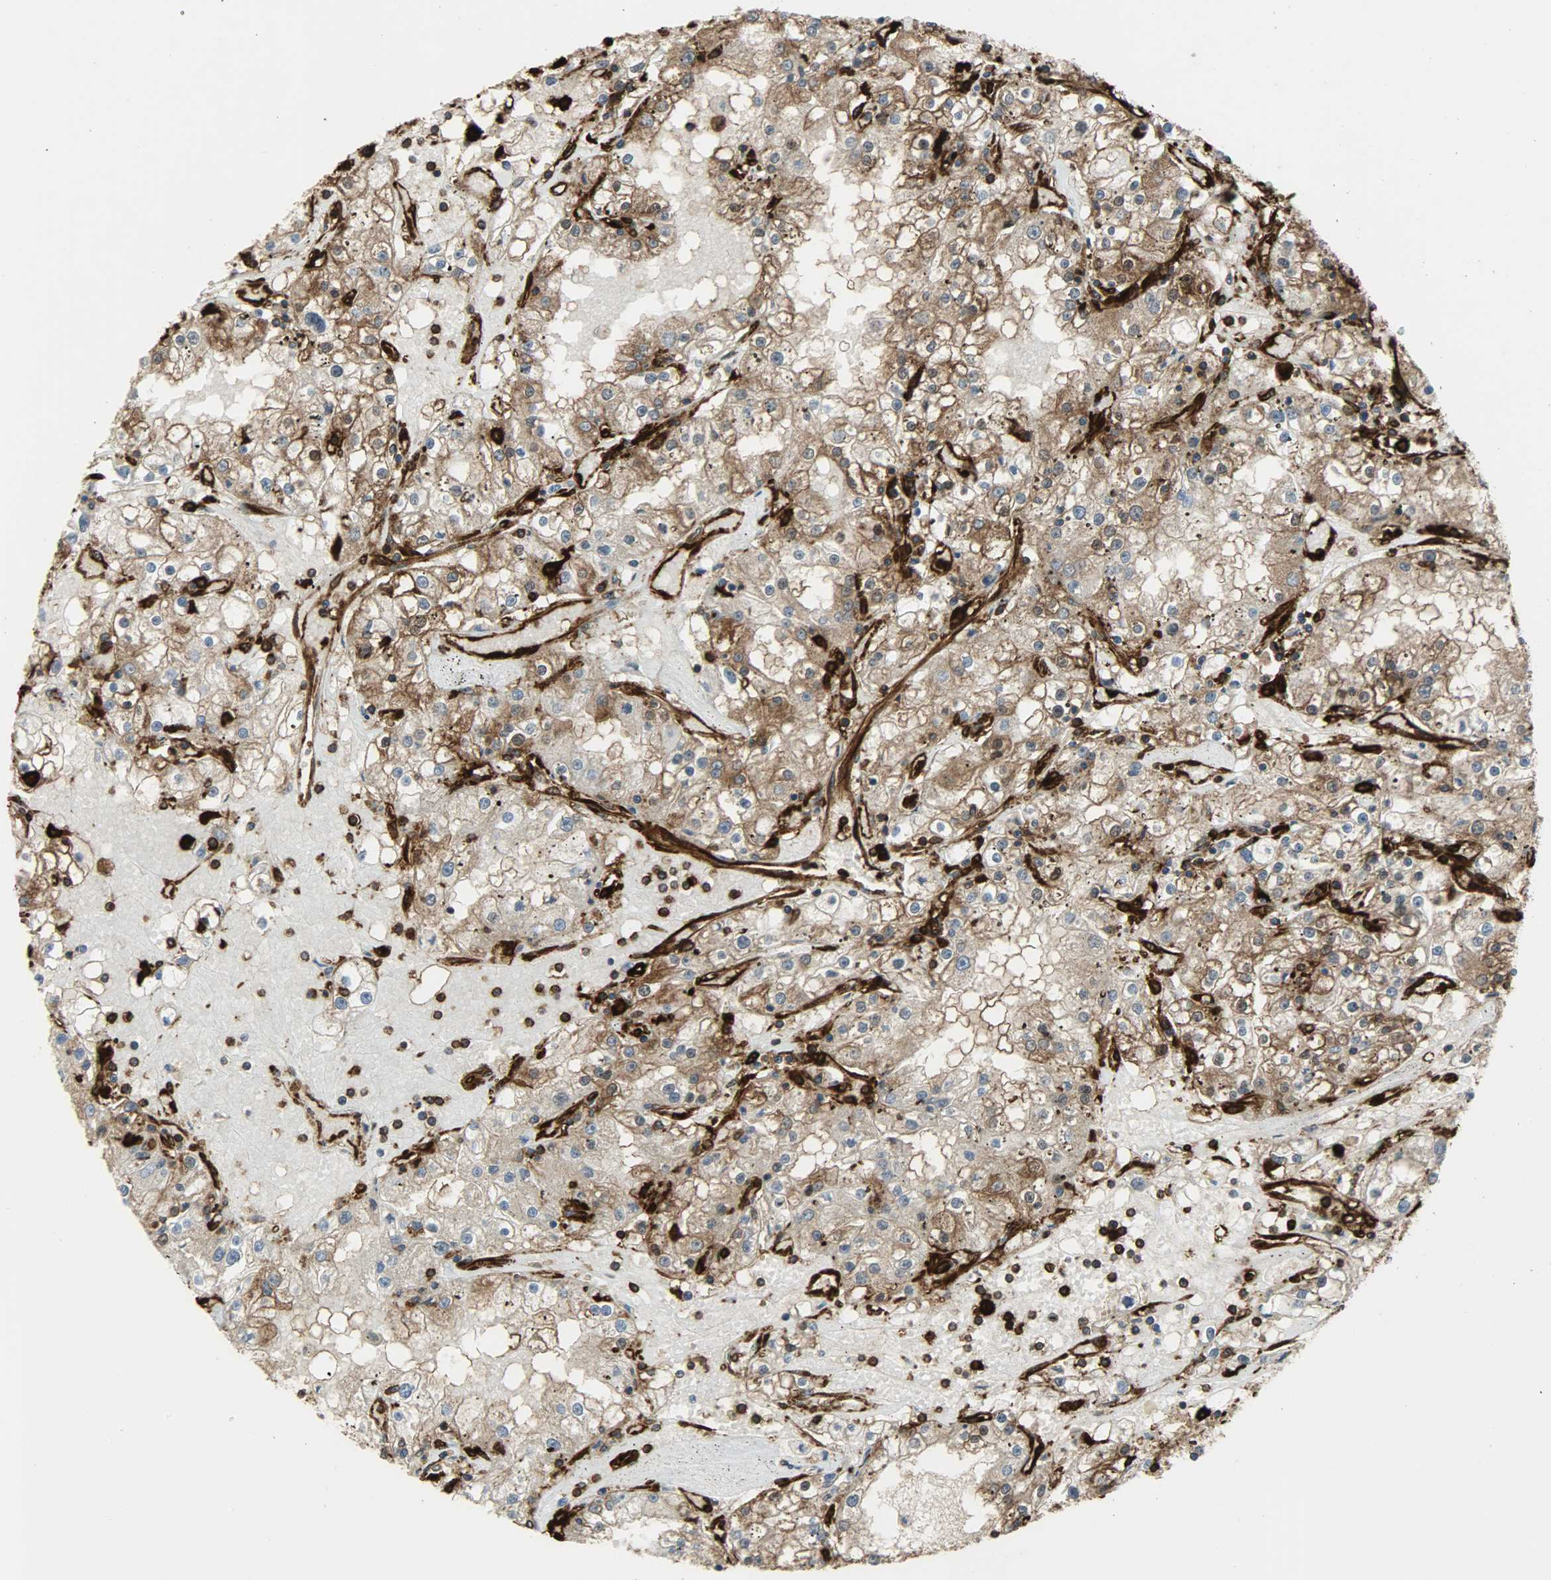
{"staining": {"intensity": "strong", "quantity": ">75%", "location": "cytoplasmic/membranous"}, "tissue": "renal cancer", "cell_type": "Tumor cells", "image_type": "cancer", "snomed": [{"axis": "morphology", "description": "Adenocarcinoma, NOS"}, {"axis": "topography", "description": "Kidney"}], "caption": "IHC image of human renal adenocarcinoma stained for a protein (brown), which reveals high levels of strong cytoplasmic/membranous expression in approximately >75% of tumor cells.", "gene": "VASP", "patient": {"sex": "male", "age": 56}}